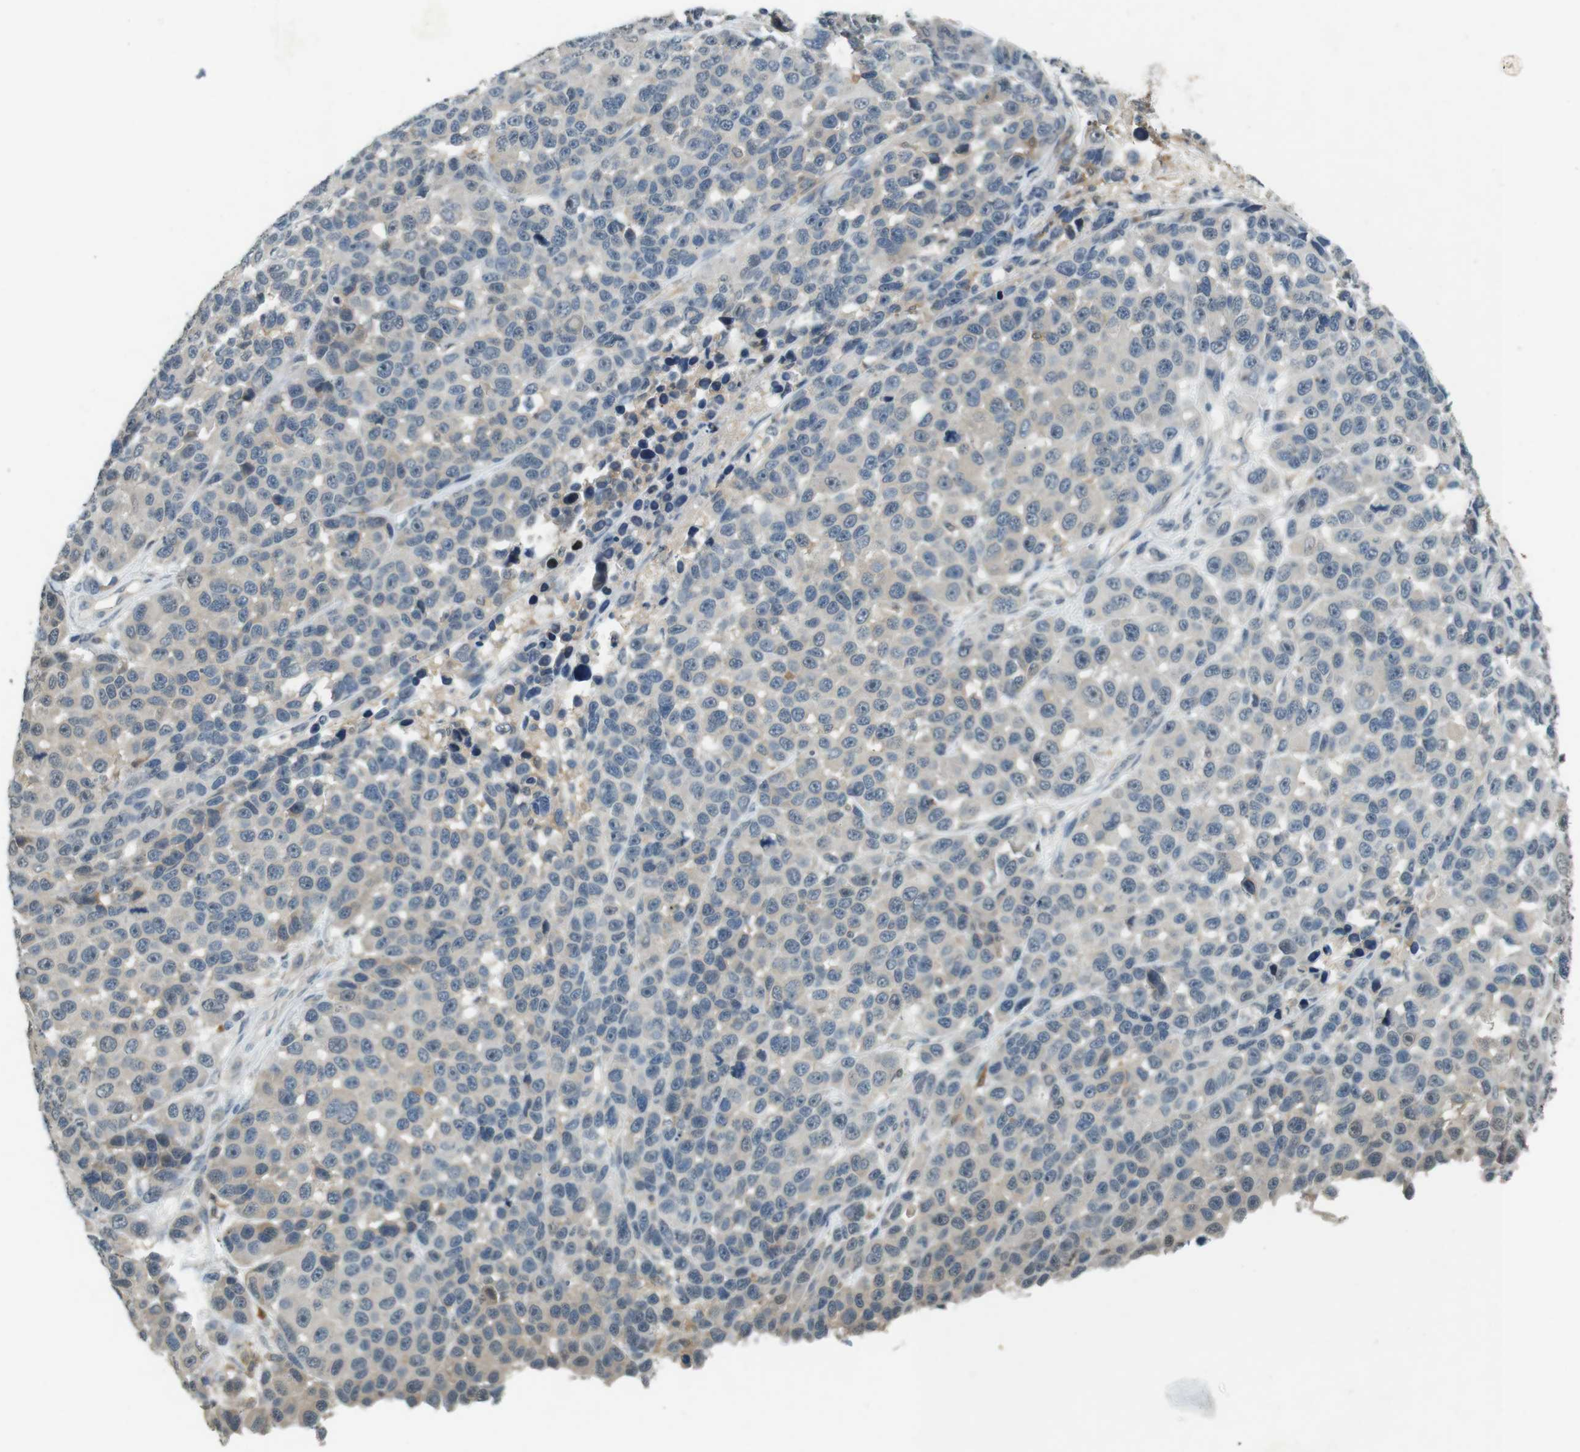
{"staining": {"intensity": "negative", "quantity": "none", "location": "none"}, "tissue": "melanoma", "cell_type": "Tumor cells", "image_type": "cancer", "snomed": [{"axis": "morphology", "description": "Malignant melanoma, NOS"}, {"axis": "topography", "description": "Skin"}], "caption": "This is an immunohistochemistry image of malignant melanoma. There is no positivity in tumor cells.", "gene": "CDK14", "patient": {"sex": "male", "age": 53}}